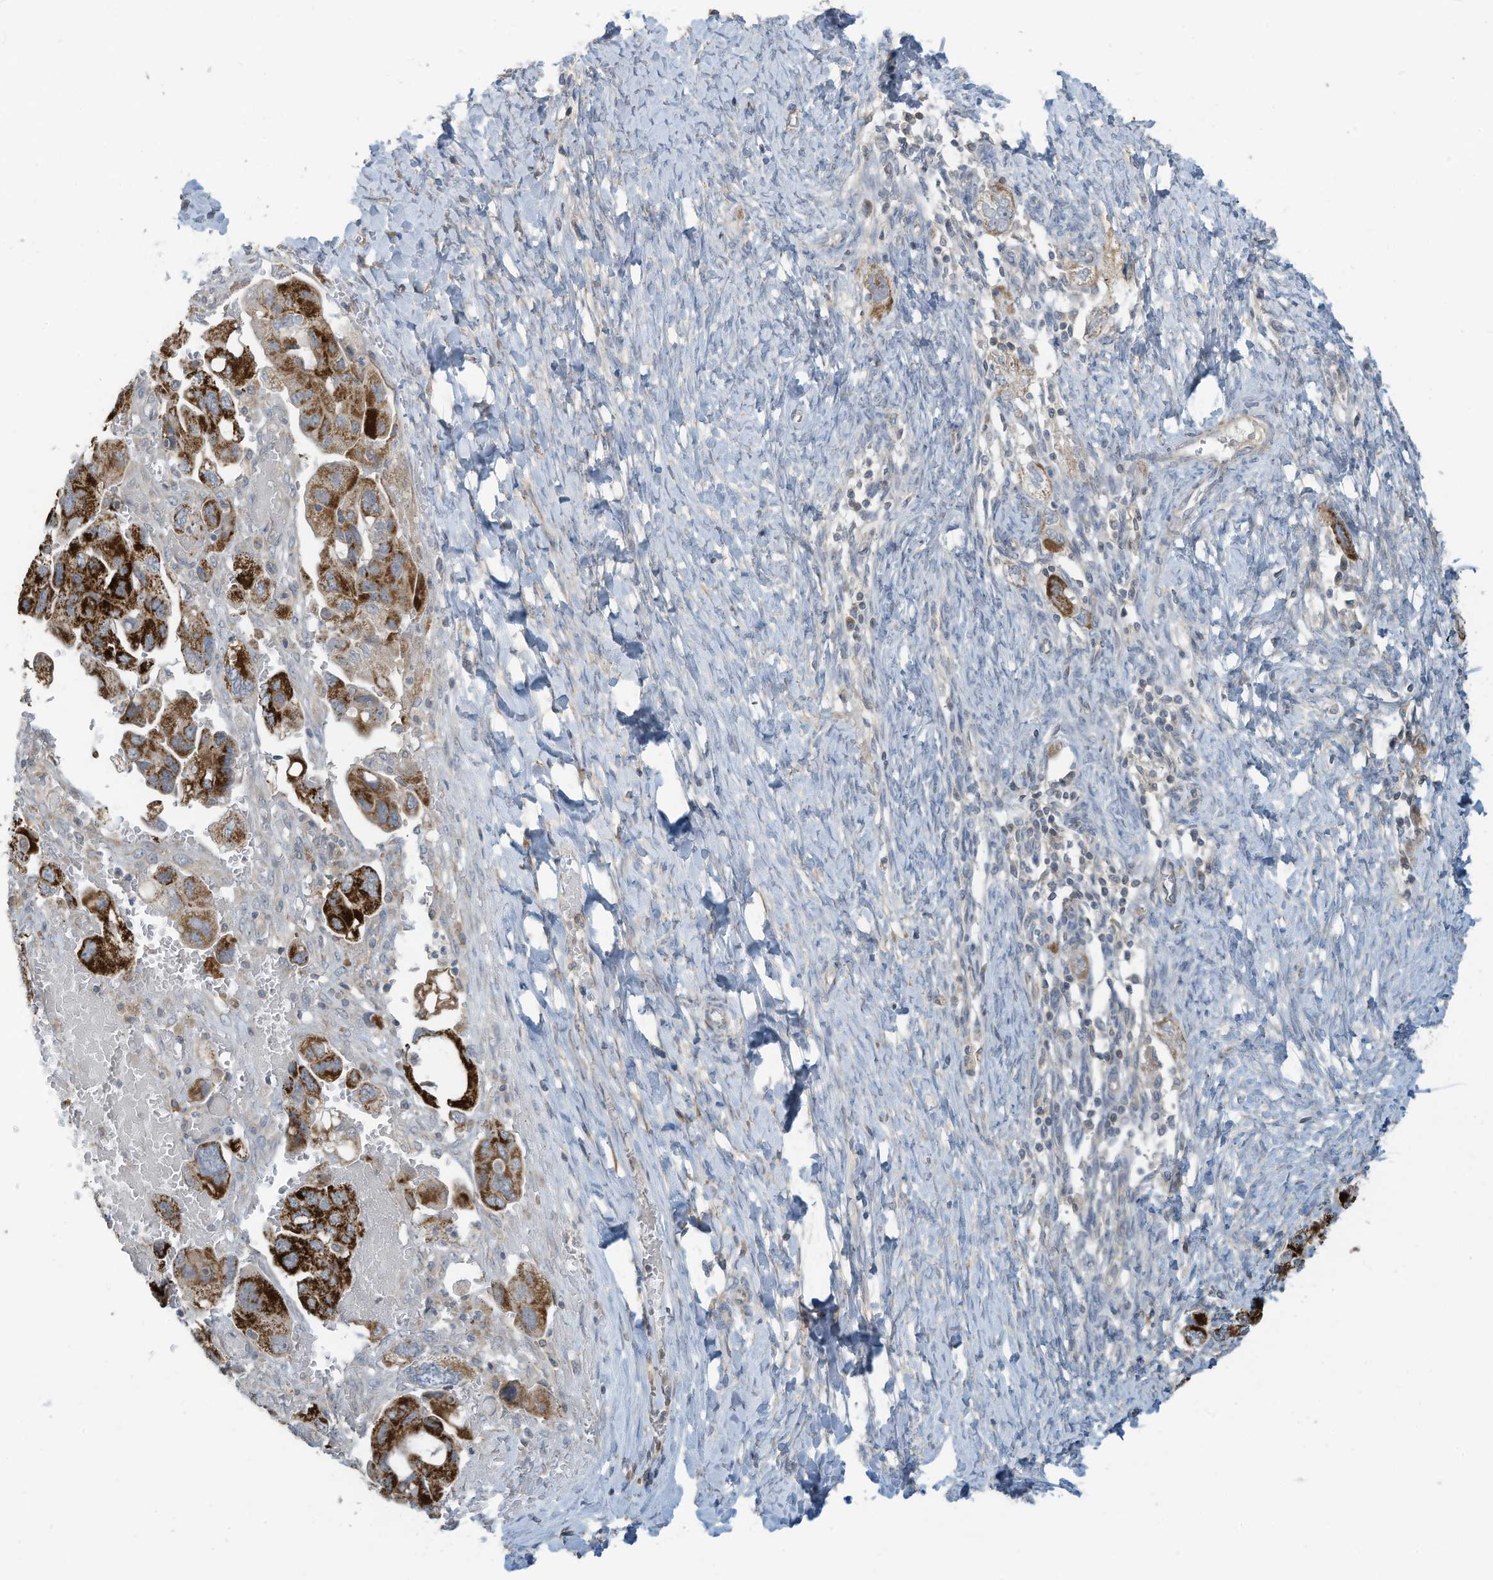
{"staining": {"intensity": "strong", "quantity": ">75%", "location": "cytoplasmic/membranous"}, "tissue": "ovarian cancer", "cell_type": "Tumor cells", "image_type": "cancer", "snomed": [{"axis": "morphology", "description": "Carcinoma, NOS"}, {"axis": "morphology", "description": "Cystadenocarcinoma, serous, NOS"}, {"axis": "topography", "description": "Ovary"}], "caption": "Immunohistochemistry (IHC) (DAB) staining of ovarian cancer (serous cystadenocarcinoma) shows strong cytoplasmic/membranous protein expression in about >75% of tumor cells.", "gene": "SCGB1D2", "patient": {"sex": "female", "age": 69}}